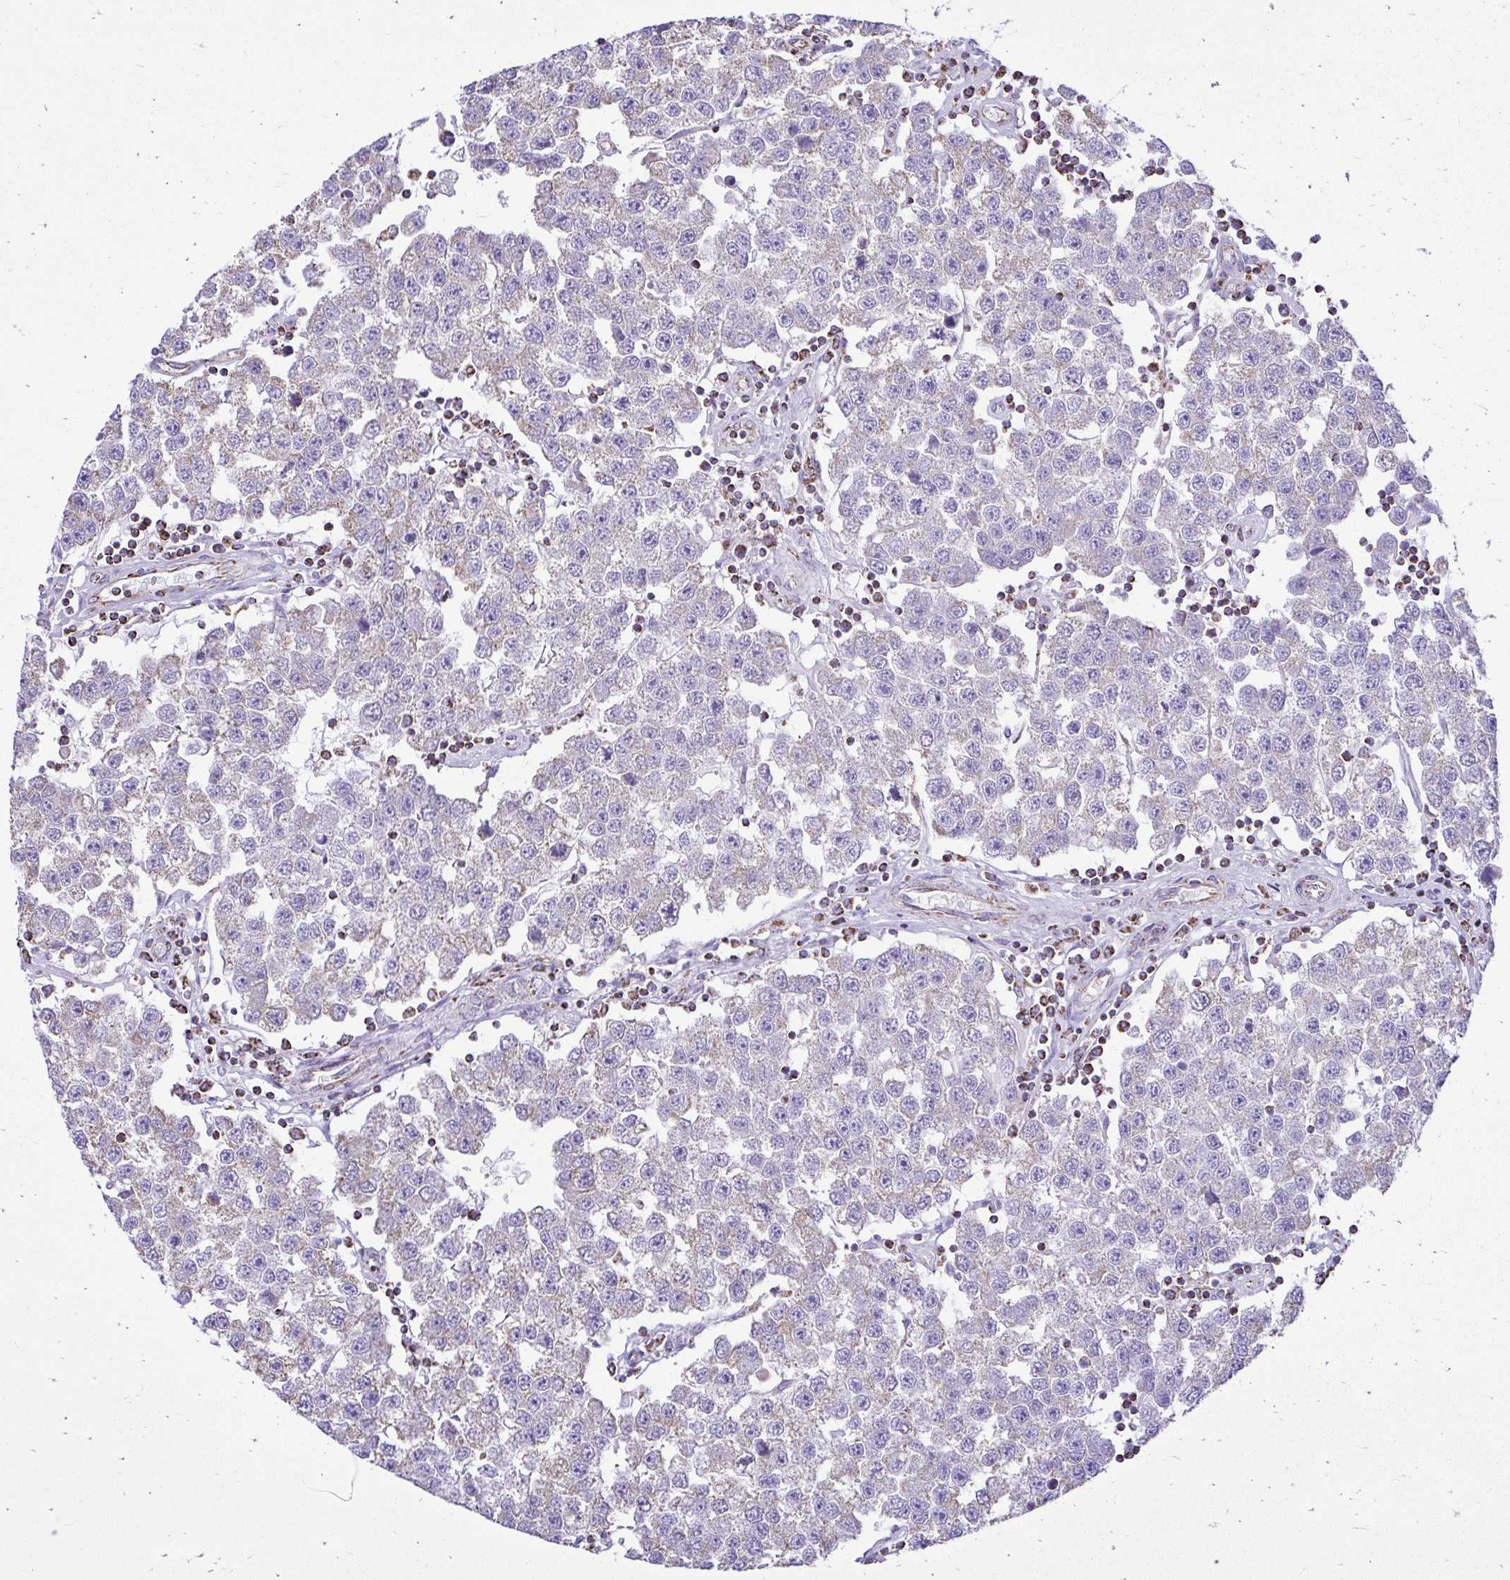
{"staining": {"intensity": "negative", "quantity": "none", "location": "none"}, "tissue": "testis cancer", "cell_type": "Tumor cells", "image_type": "cancer", "snomed": [{"axis": "morphology", "description": "Seminoma, NOS"}, {"axis": "topography", "description": "Testis"}], "caption": "Human seminoma (testis) stained for a protein using immunohistochemistry exhibits no positivity in tumor cells.", "gene": "MPZL2", "patient": {"sex": "male", "age": 34}}